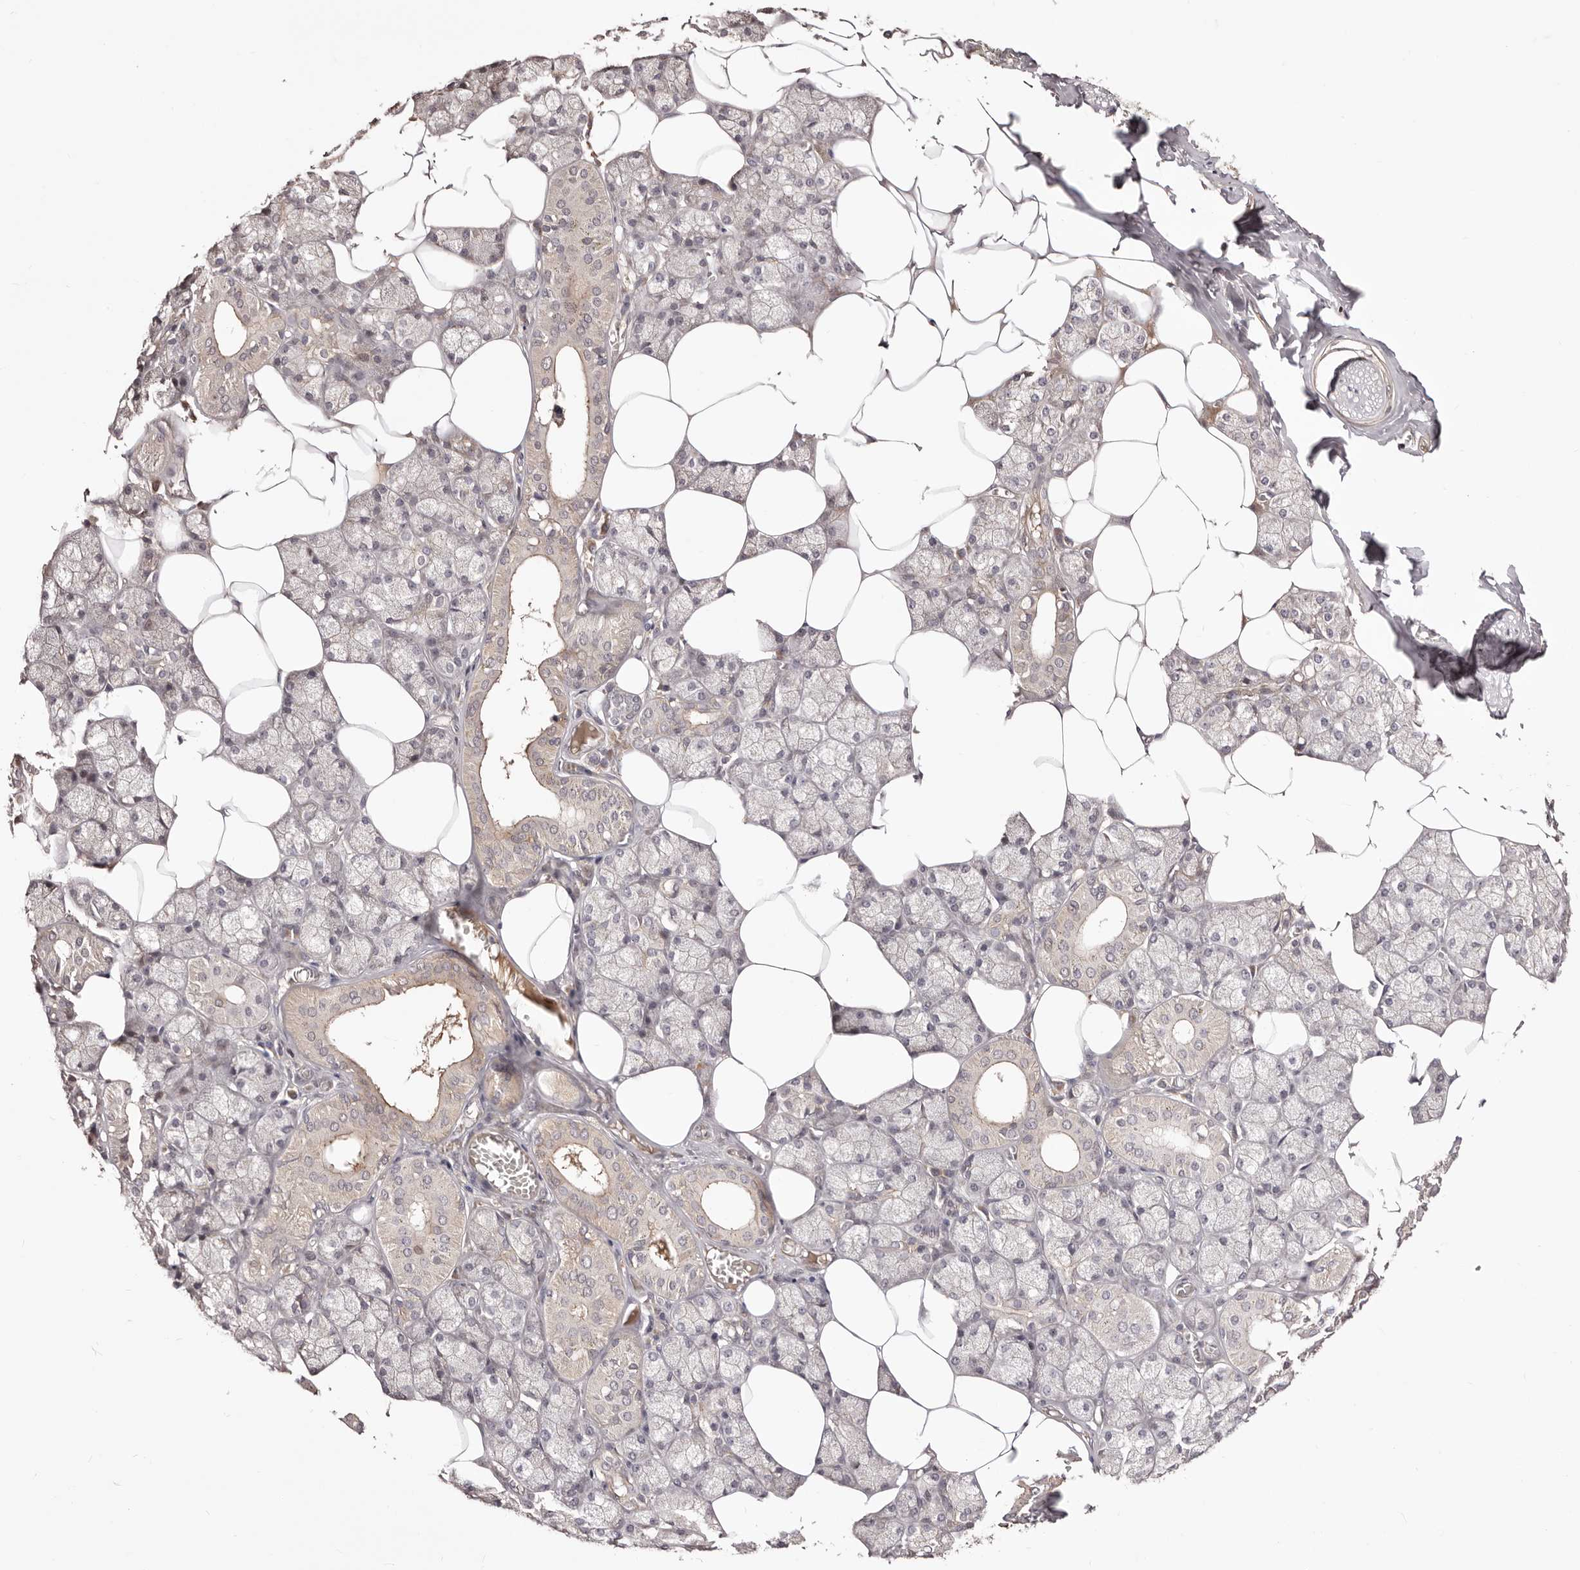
{"staining": {"intensity": "weak", "quantity": "25%-75%", "location": "cytoplasmic/membranous"}, "tissue": "salivary gland", "cell_type": "Glandular cells", "image_type": "normal", "snomed": [{"axis": "morphology", "description": "Normal tissue, NOS"}, {"axis": "topography", "description": "Salivary gland"}], "caption": "Benign salivary gland reveals weak cytoplasmic/membranous expression in about 25%-75% of glandular cells.", "gene": "EGR3", "patient": {"sex": "male", "age": 62}}